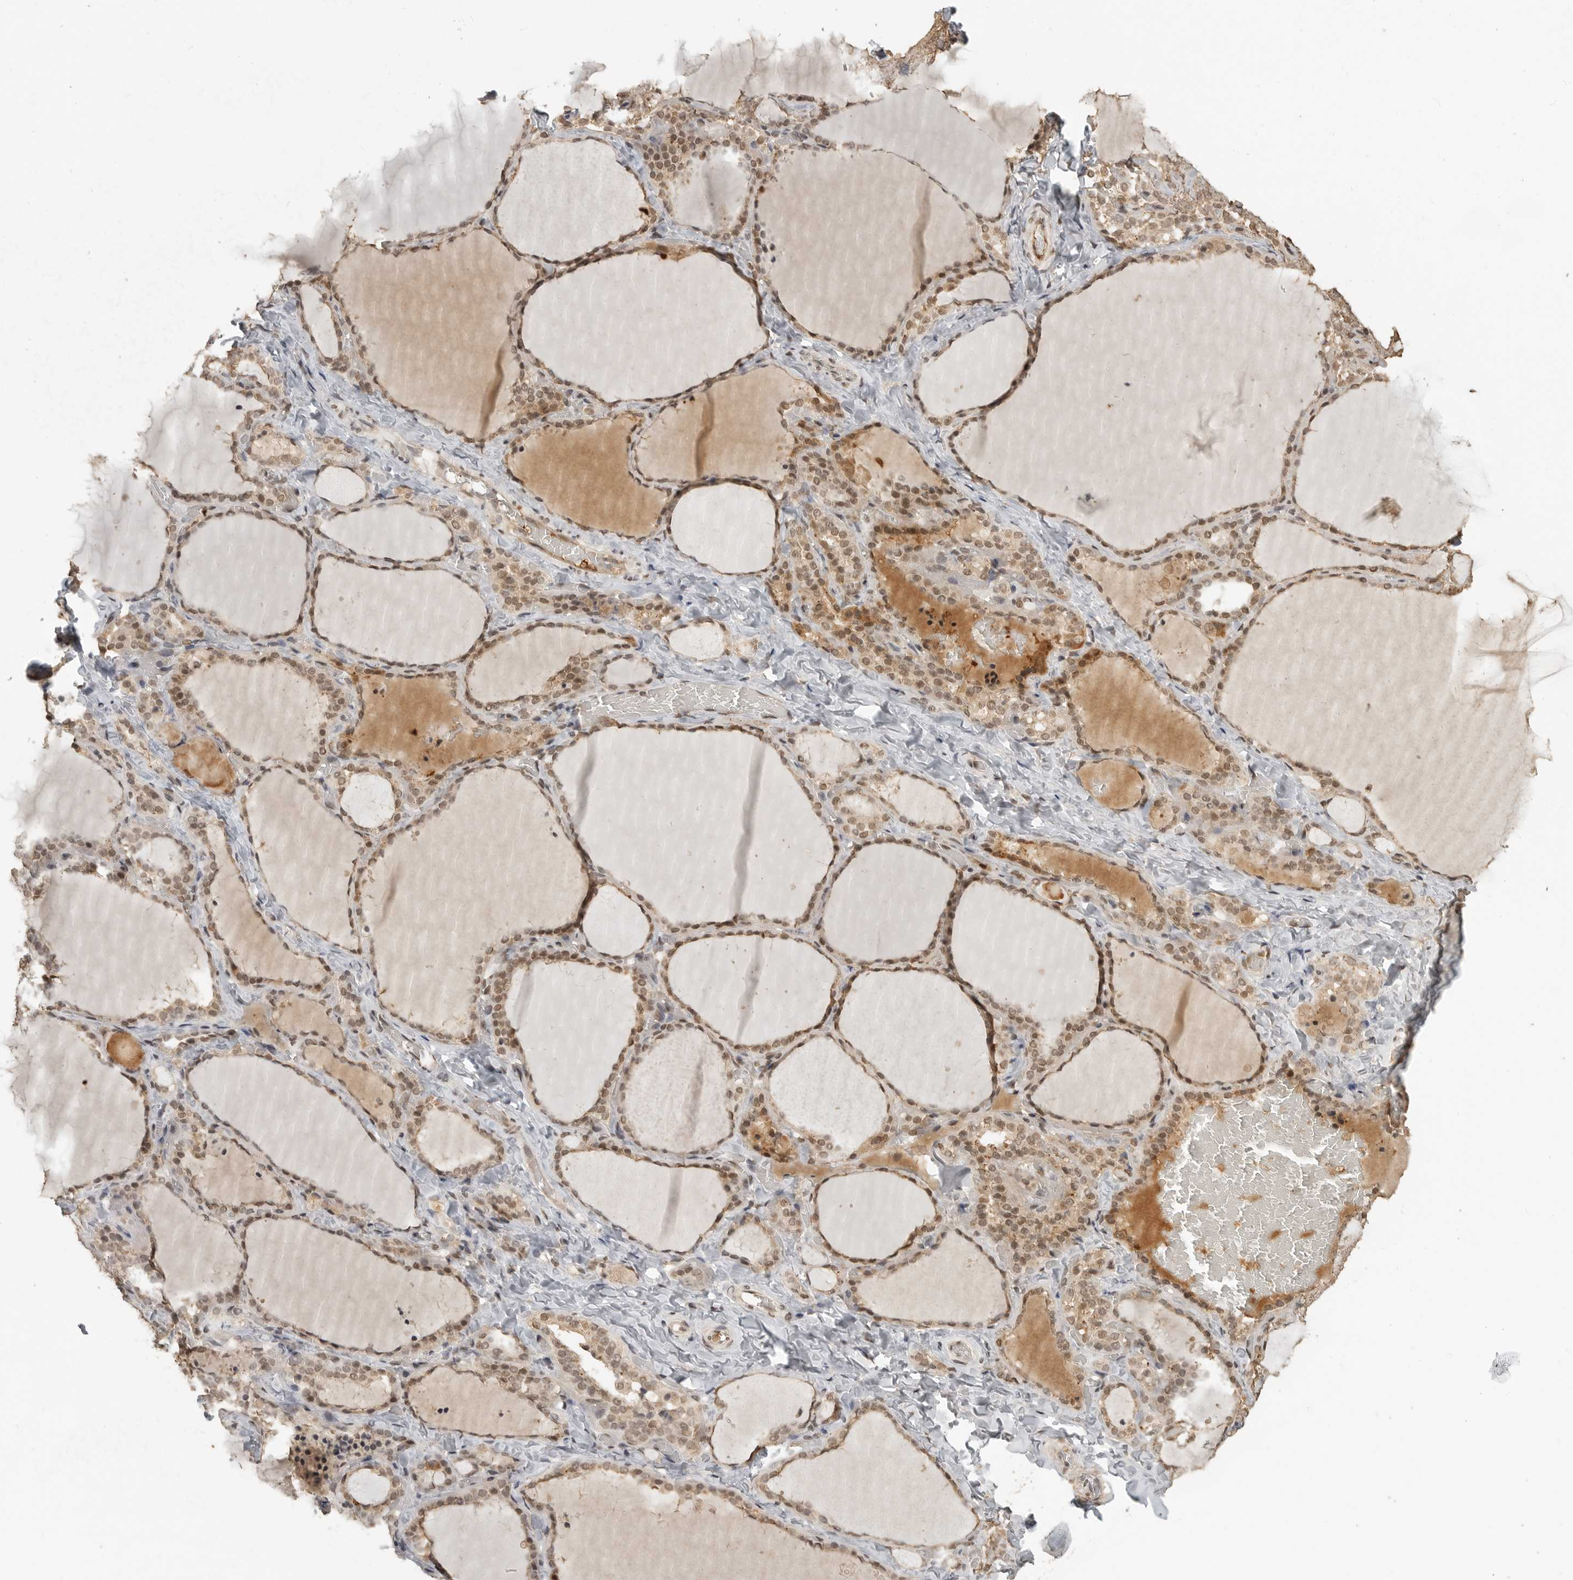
{"staining": {"intensity": "moderate", "quantity": ">75%", "location": "nuclear"}, "tissue": "thyroid gland", "cell_type": "Glandular cells", "image_type": "normal", "snomed": [{"axis": "morphology", "description": "Normal tissue, NOS"}, {"axis": "topography", "description": "Thyroid gland"}], "caption": "Immunohistochemical staining of benign thyroid gland exhibits moderate nuclear protein positivity in about >75% of glandular cells. (Stains: DAB in brown, nuclei in blue, Microscopy: brightfield microscopy at high magnification).", "gene": "CLOCK", "patient": {"sex": "female", "age": 22}}